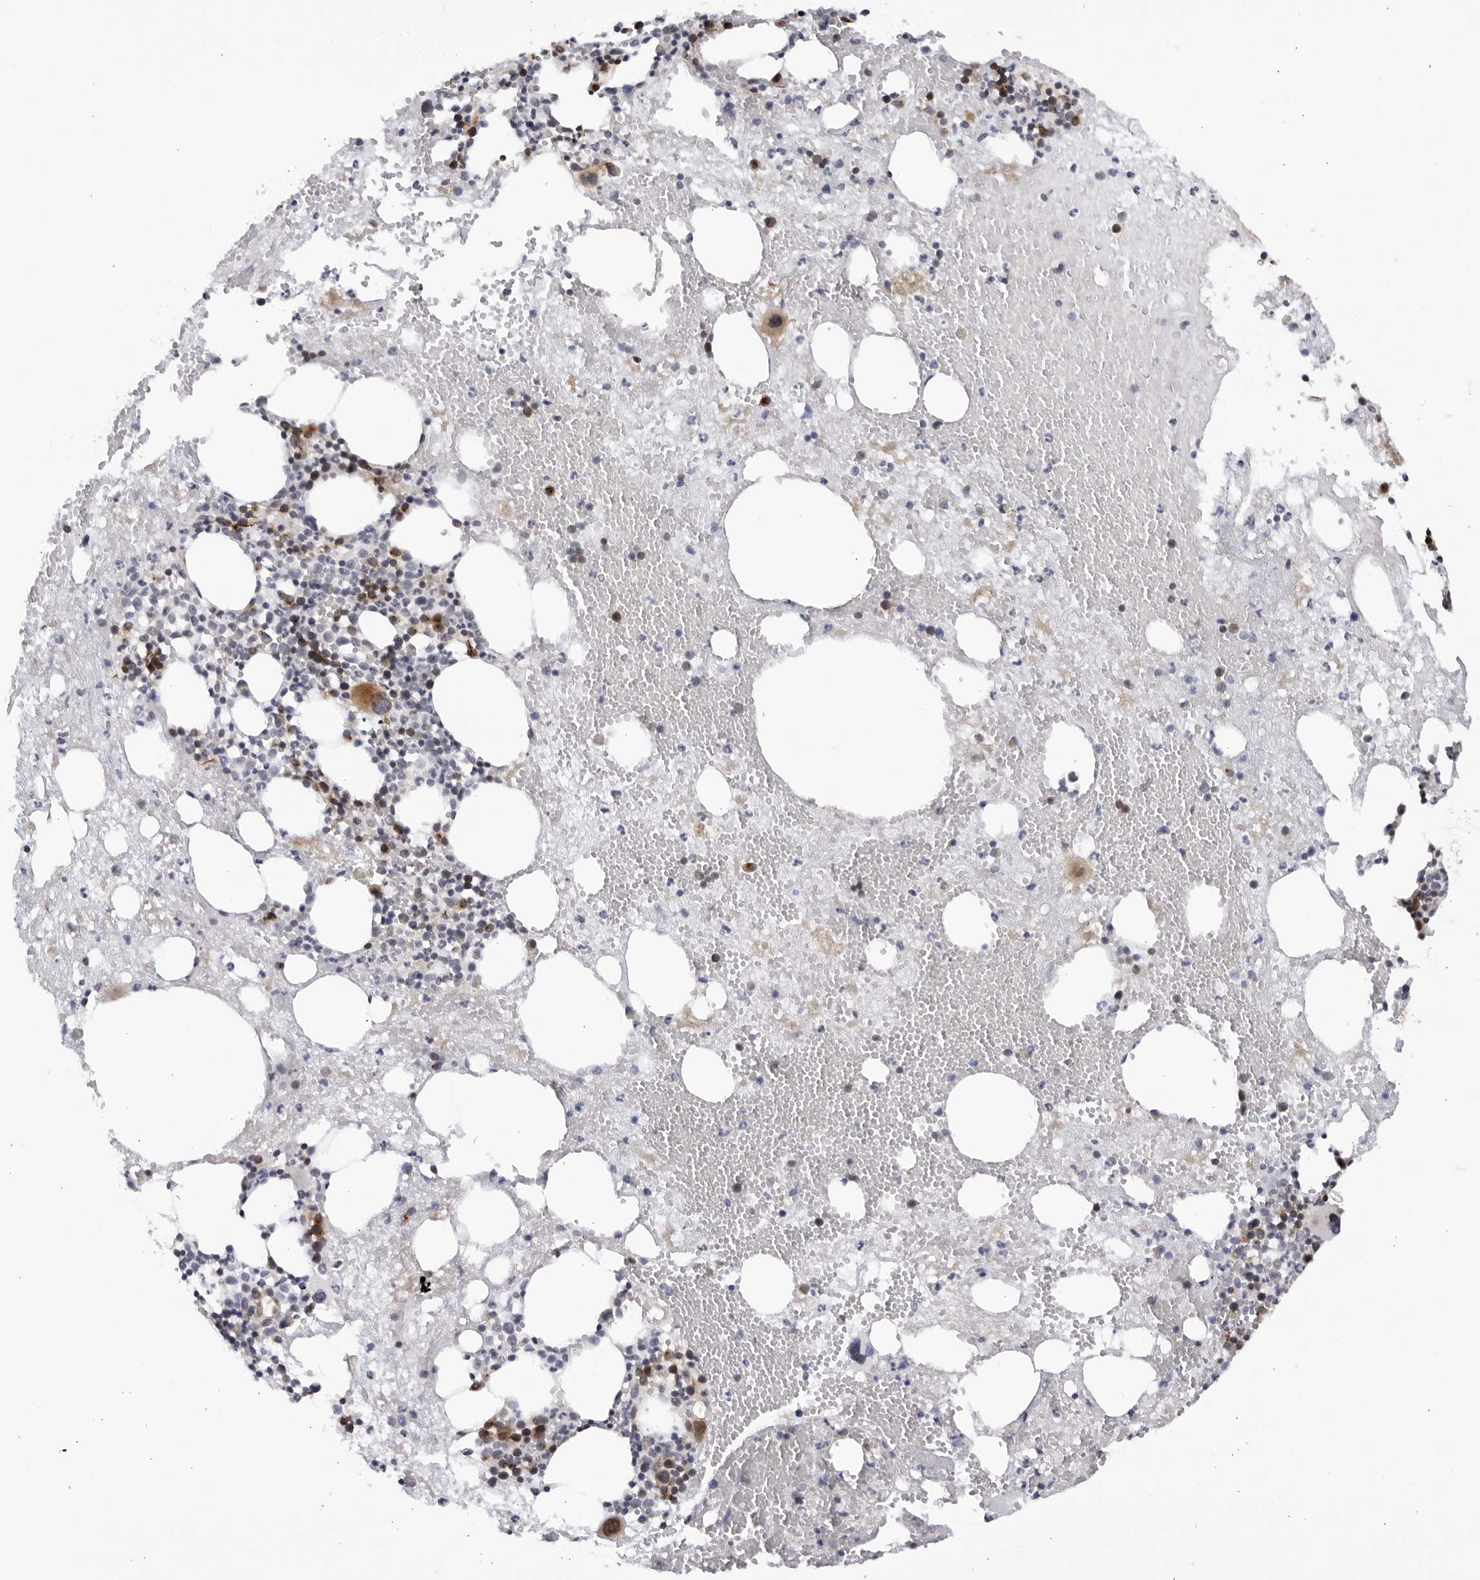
{"staining": {"intensity": "moderate", "quantity": "25%-75%", "location": "cytoplasmic/membranous"}, "tissue": "bone marrow", "cell_type": "Hematopoietic cells", "image_type": "normal", "snomed": [{"axis": "morphology", "description": "Normal tissue, NOS"}, {"axis": "morphology", "description": "Inflammation, NOS"}, {"axis": "topography", "description": "Bone marrow"}], "caption": "Immunohistochemical staining of benign human bone marrow demonstrates medium levels of moderate cytoplasmic/membranous expression in approximately 25%-75% of hematopoietic cells.", "gene": "CNBD1", "patient": {"sex": "female", "age": 48}}